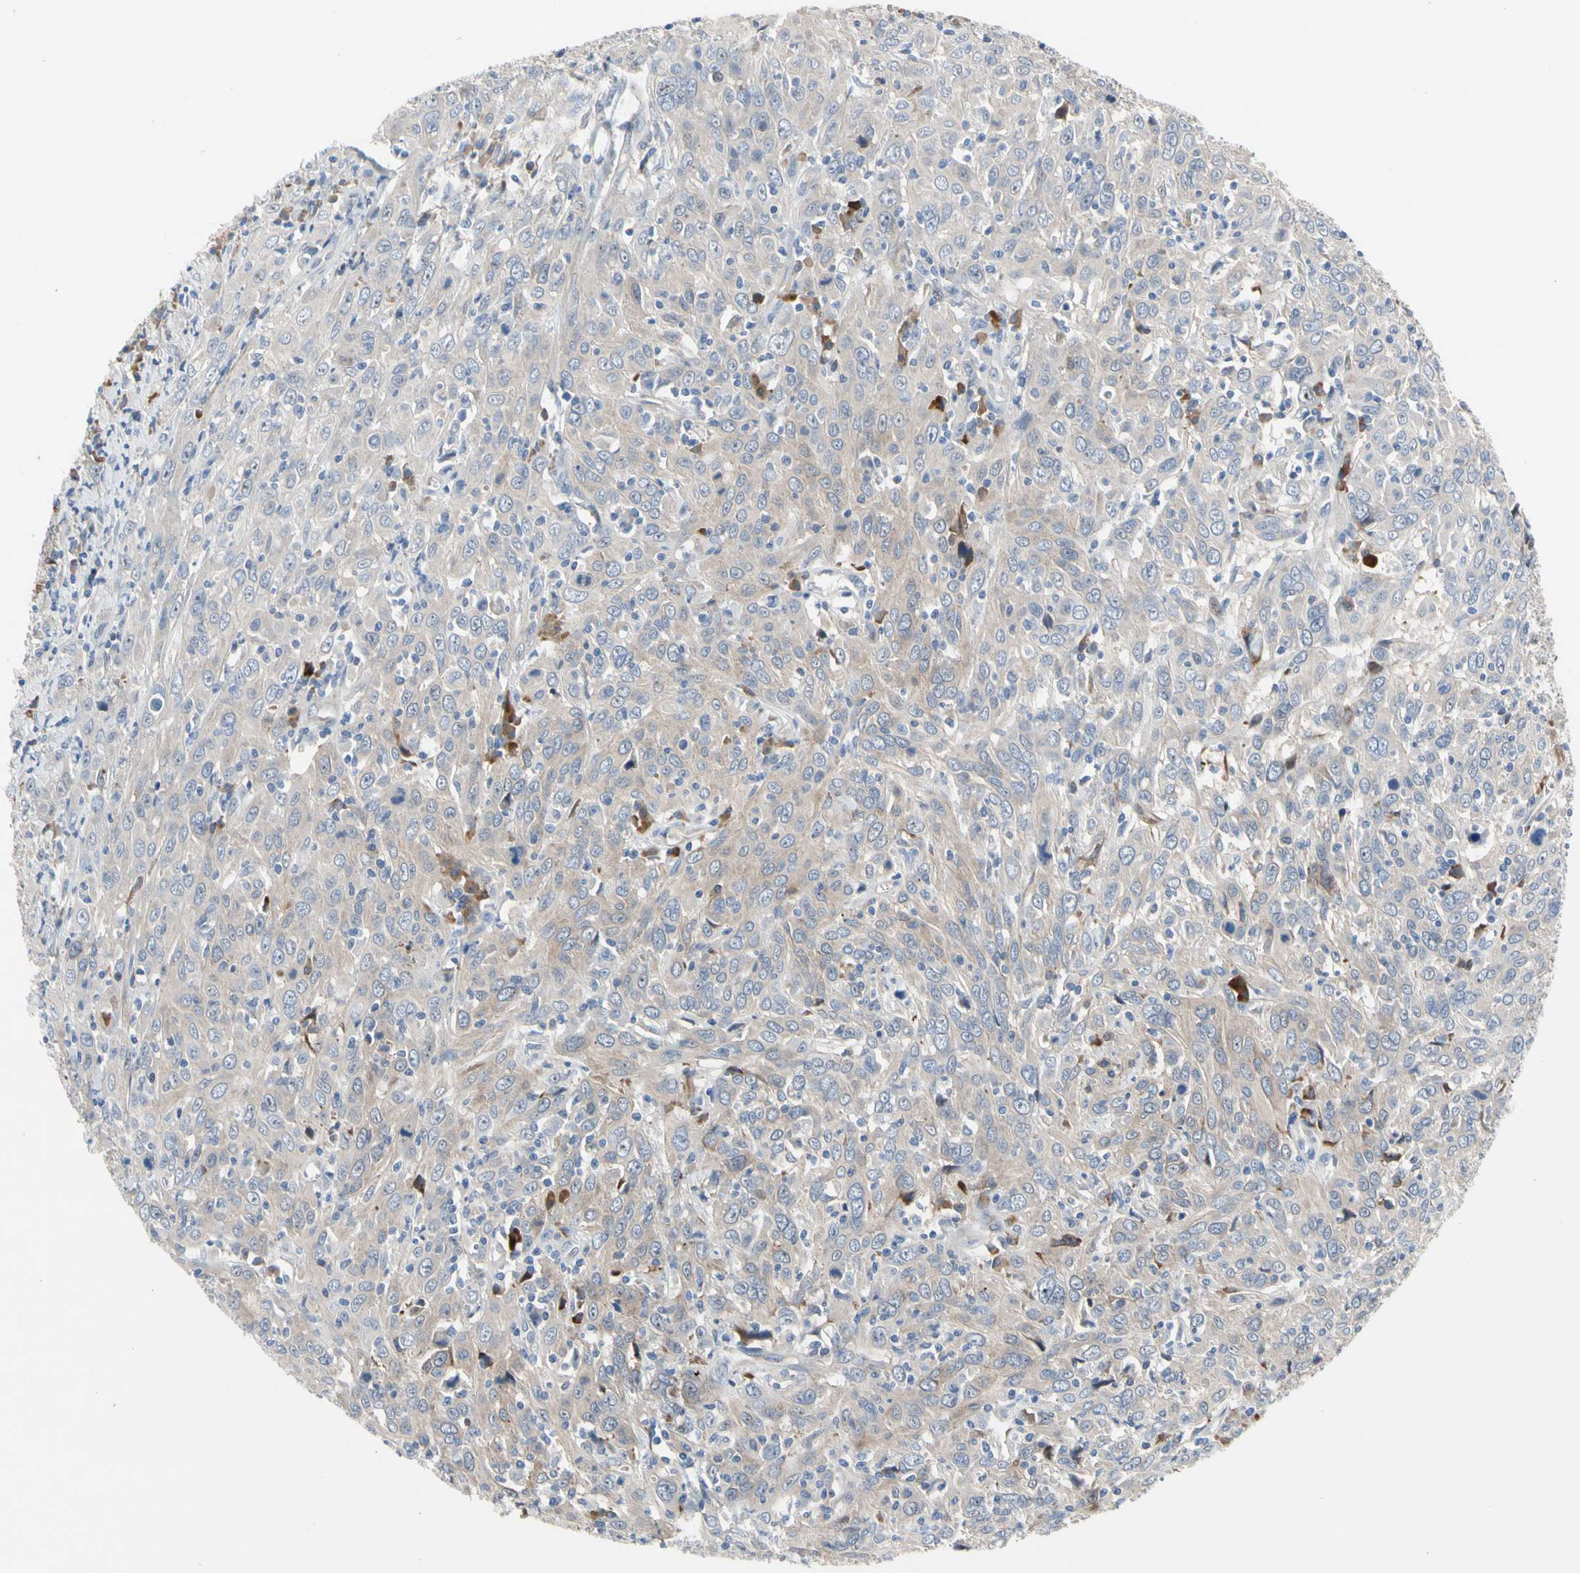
{"staining": {"intensity": "weak", "quantity": "<25%", "location": "cytoplasmic/membranous"}, "tissue": "cervical cancer", "cell_type": "Tumor cells", "image_type": "cancer", "snomed": [{"axis": "morphology", "description": "Squamous cell carcinoma, NOS"}, {"axis": "topography", "description": "Cervix"}], "caption": "The histopathology image reveals no staining of tumor cells in squamous cell carcinoma (cervical). The staining was performed using DAB to visualize the protein expression in brown, while the nuclei were stained in blue with hematoxylin (Magnification: 20x).", "gene": "HMGCR", "patient": {"sex": "female", "age": 46}}